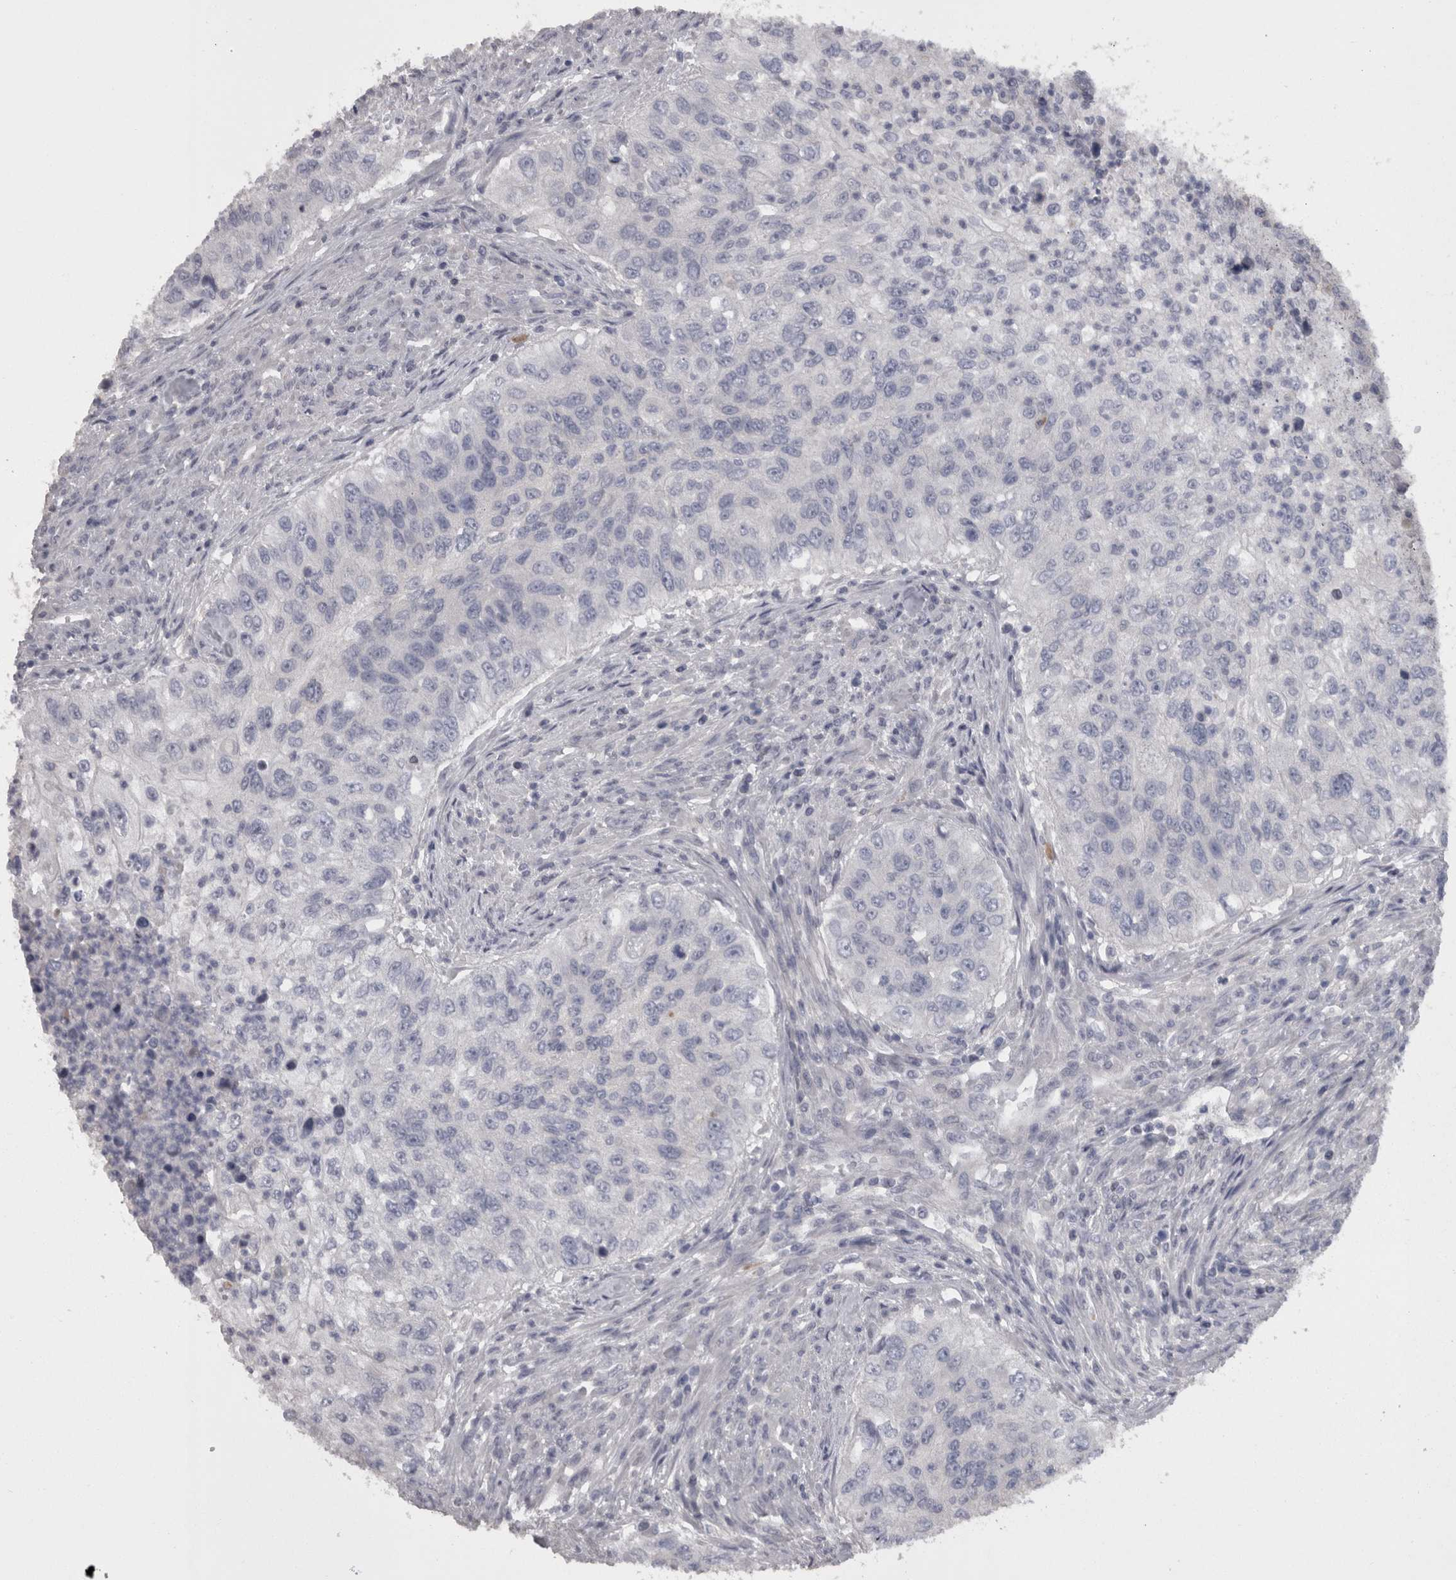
{"staining": {"intensity": "negative", "quantity": "none", "location": "none"}, "tissue": "urothelial cancer", "cell_type": "Tumor cells", "image_type": "cancer", "snomed": [{"axis": "morphology", "description": "Urothelial carcinoma, High grade"}, {"axis": "topography", "description": "Urinary bladder"}], "caption": "High magnification brightfield microscopy of urothelial cancer stained with DAB (brown) and counterstained with hematoxylin (blue): tumor cells show no significant staining. (DAB (3,3'-diaminobenzidine) immunohistochemistry visualized using brightfield microscopy, high magnification).", "gene": "CAMK2D", "patient": {"sex": "female", "age": 60}}